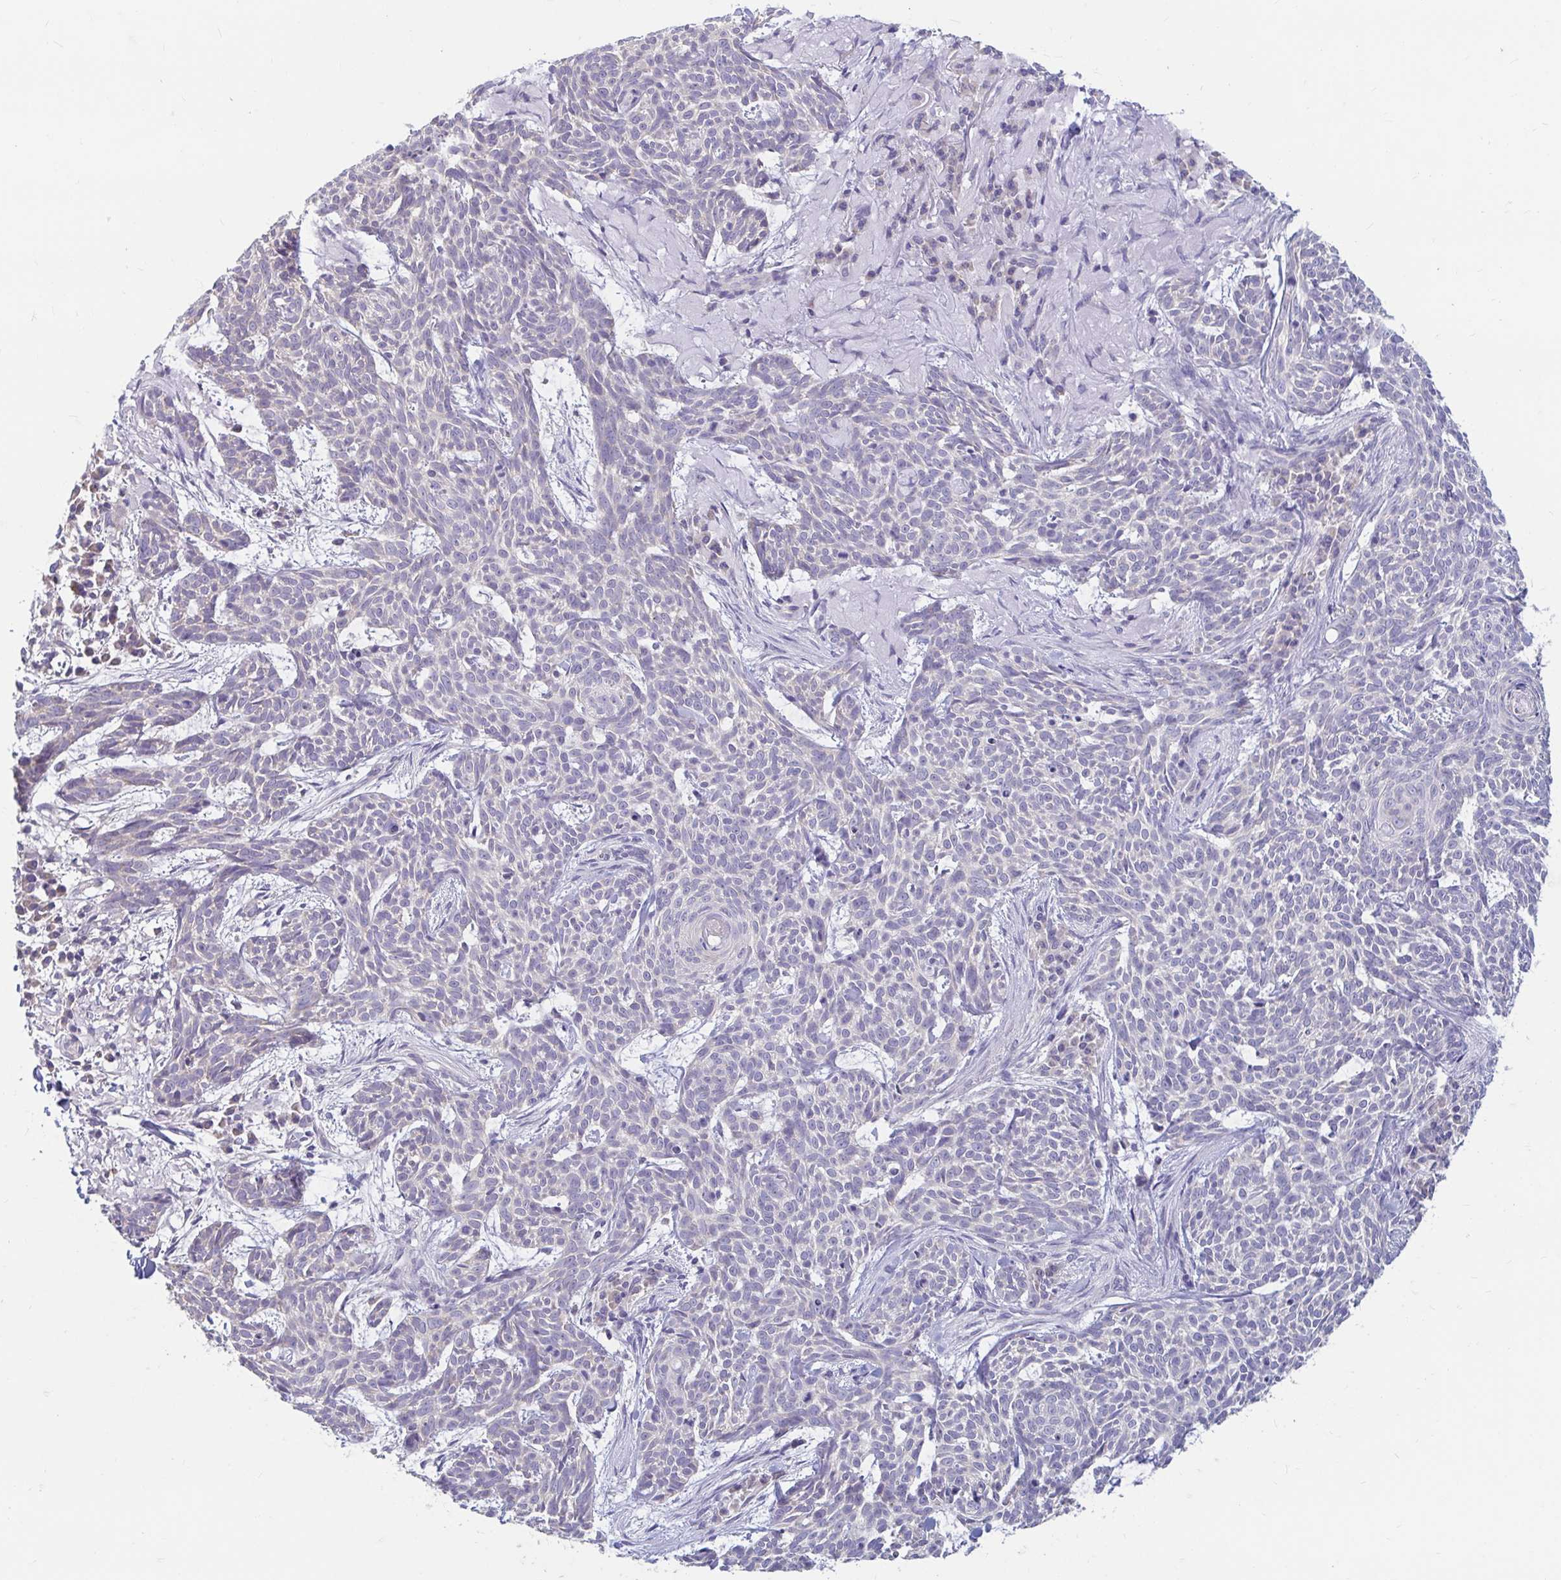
{"staining": {"intensity": "negative", "quantity": "none", "location": "none"}, "tissue": "skin cancer", "cell_type": "Tumor cells", "image_type": "cancer", "snomed": [{"axis": "morphology", "description": "Basal cell carcinoma"}, {"axis": "topography", "description": "Skin"}], "caption": "Immunohistochemistry of basal cell carcinoma (skin) demonstrates no expression in tumor cells.", "gene": "ADH1A", "patient": {"sex": "female", "age": 93}}